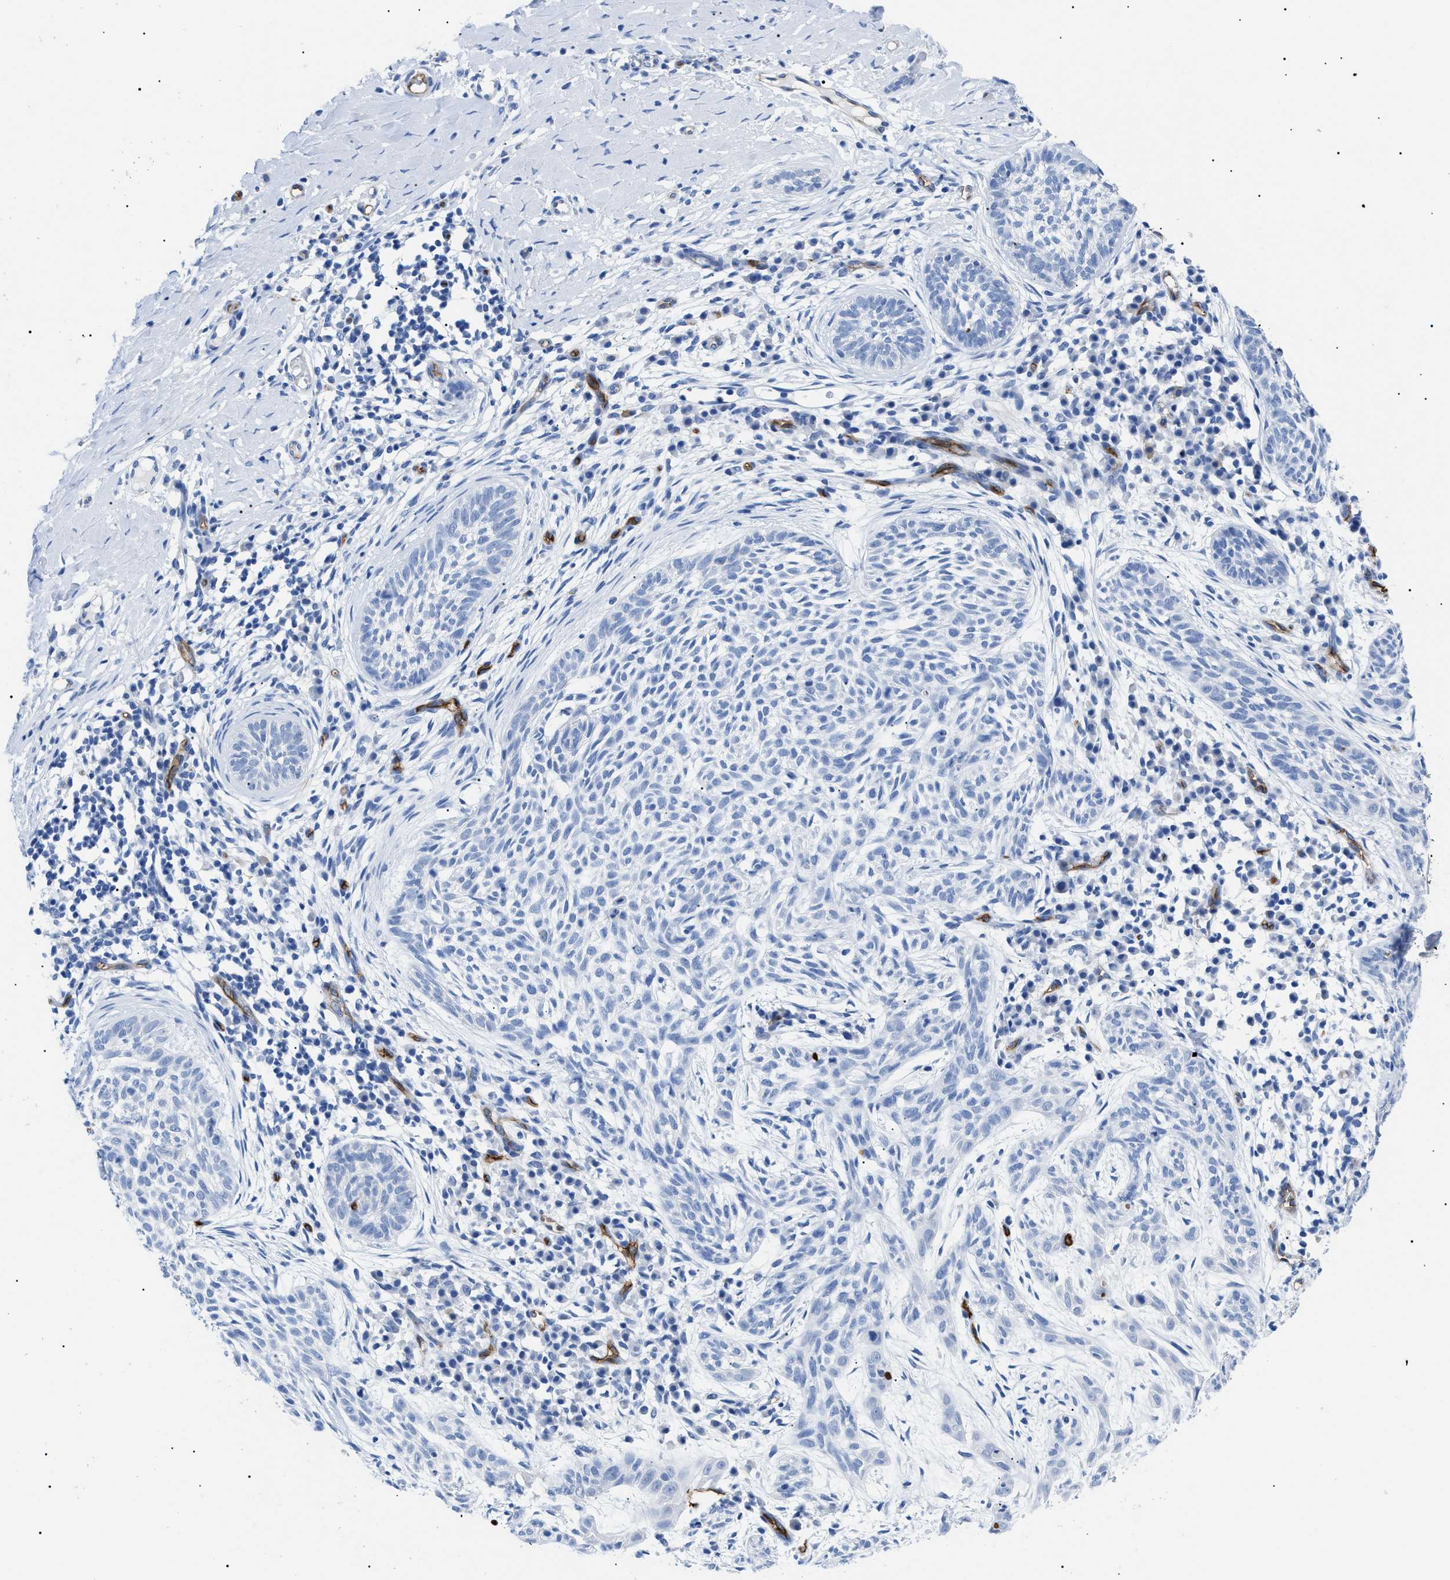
{"staining": {"intensity": "negative", "quantity": "none", "location": "none"}, "tissue": "skin cancer", "cell_type": "Tumor cells", "image_type": "cancer", "snomed": [{"axis": "morphology", "description": "Basal cell carcinoma"}, {"axis": "topography", "description": "Skin"}], "caption": "A photomicrograph of human skin basal cell carcinoma is negative for staining in tumor cells.", "gene": "PODXL", "patient": {"sex": "female", "age": 59}}